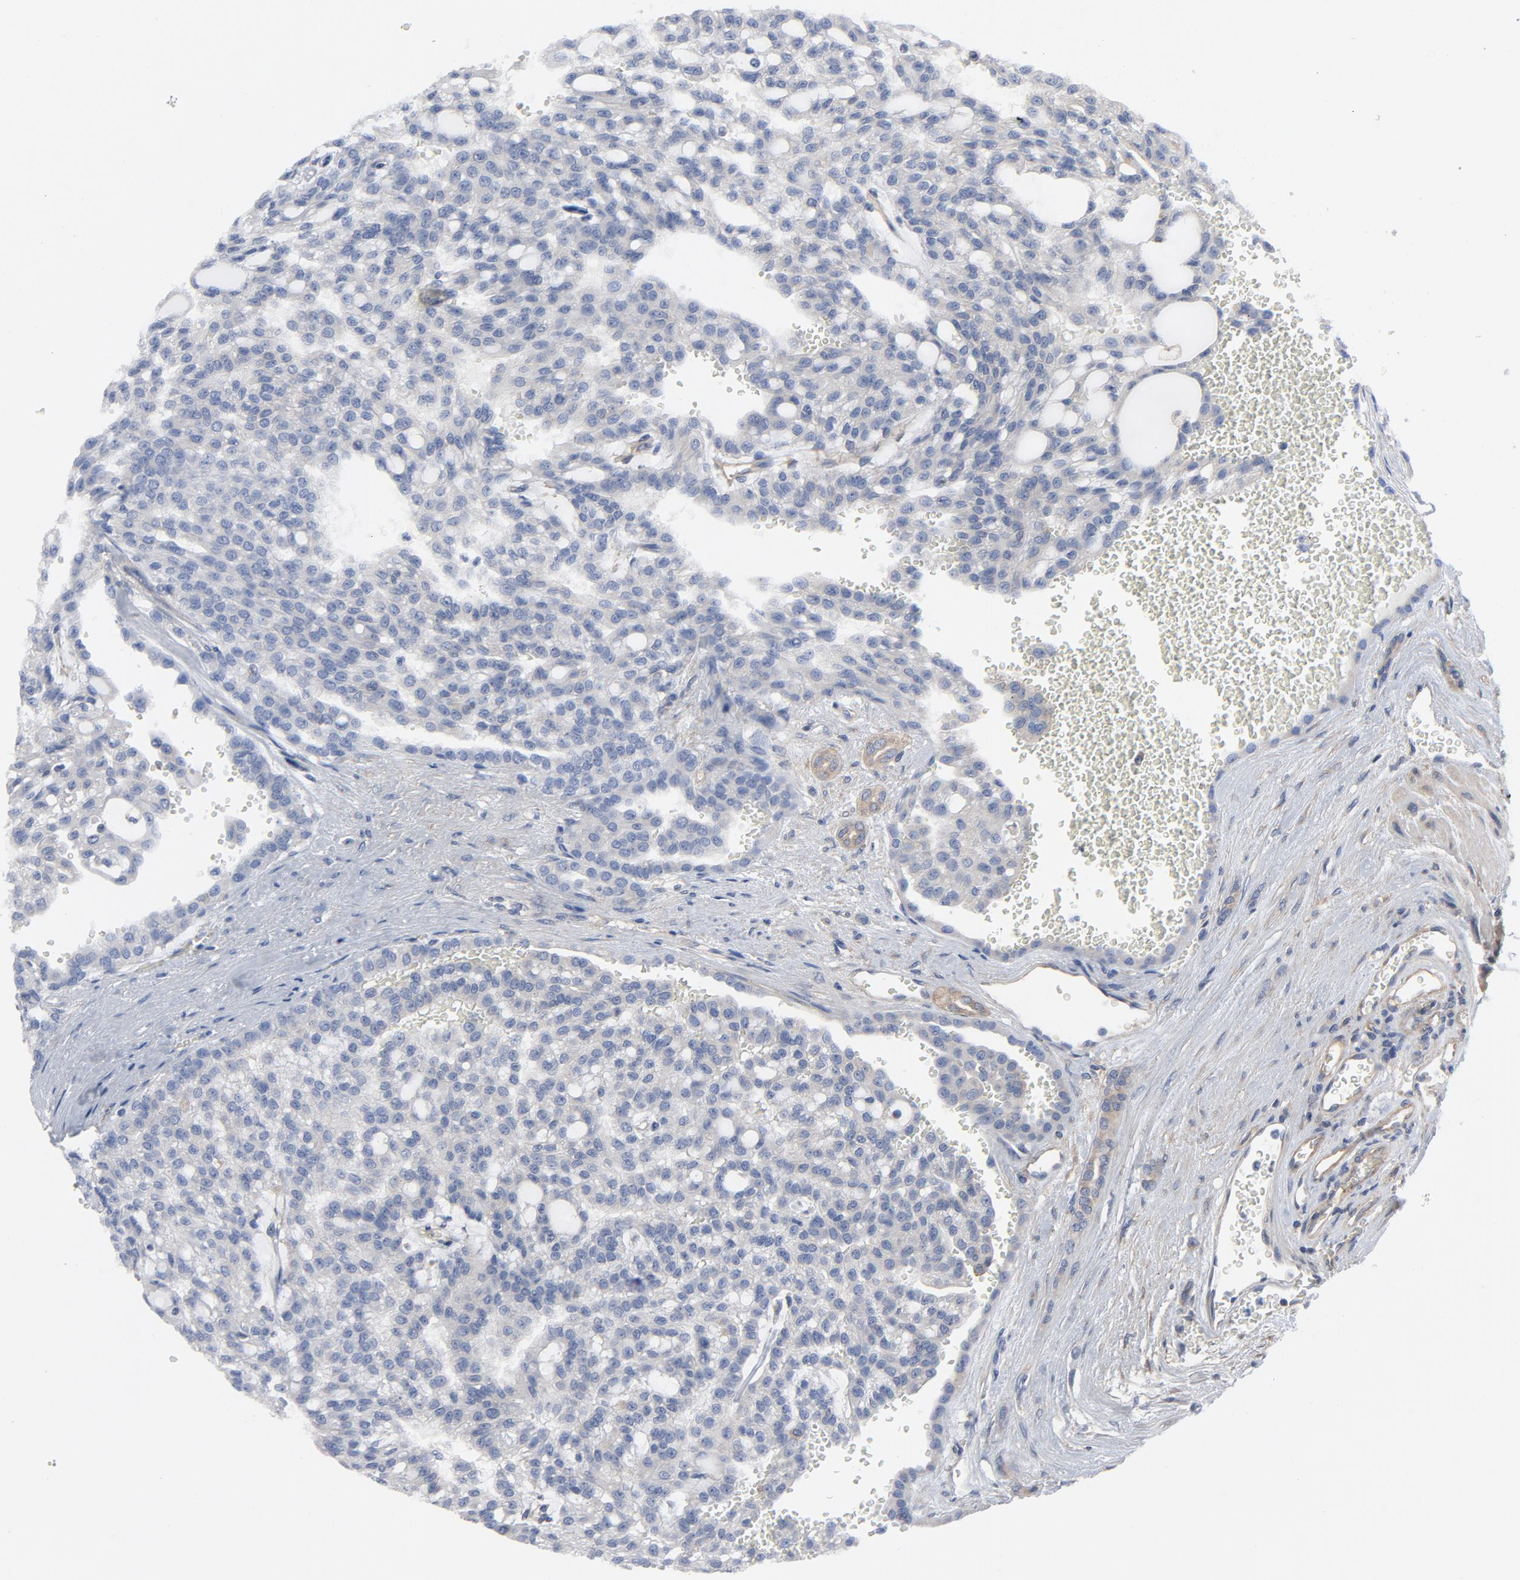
{"staining": {"intensity": "negative", "quantity": "none", "location": "none"}, "tissue": "renal cancer", "cell_type": "Tumor cells", "image_type": "cancer", "snomed": [{"axis": "morphology", "description": "Adenocarcinoma, NOS"}, {"axis": "topography", "description": "Kidney"}], "caption": "Renal cancer (adenocarcinoma) was stained to show a protein in brown. There is no significant positivity in tumor cells.", "gene": "DYNLT3", "patient": {"sex": "male", "age": 63}}